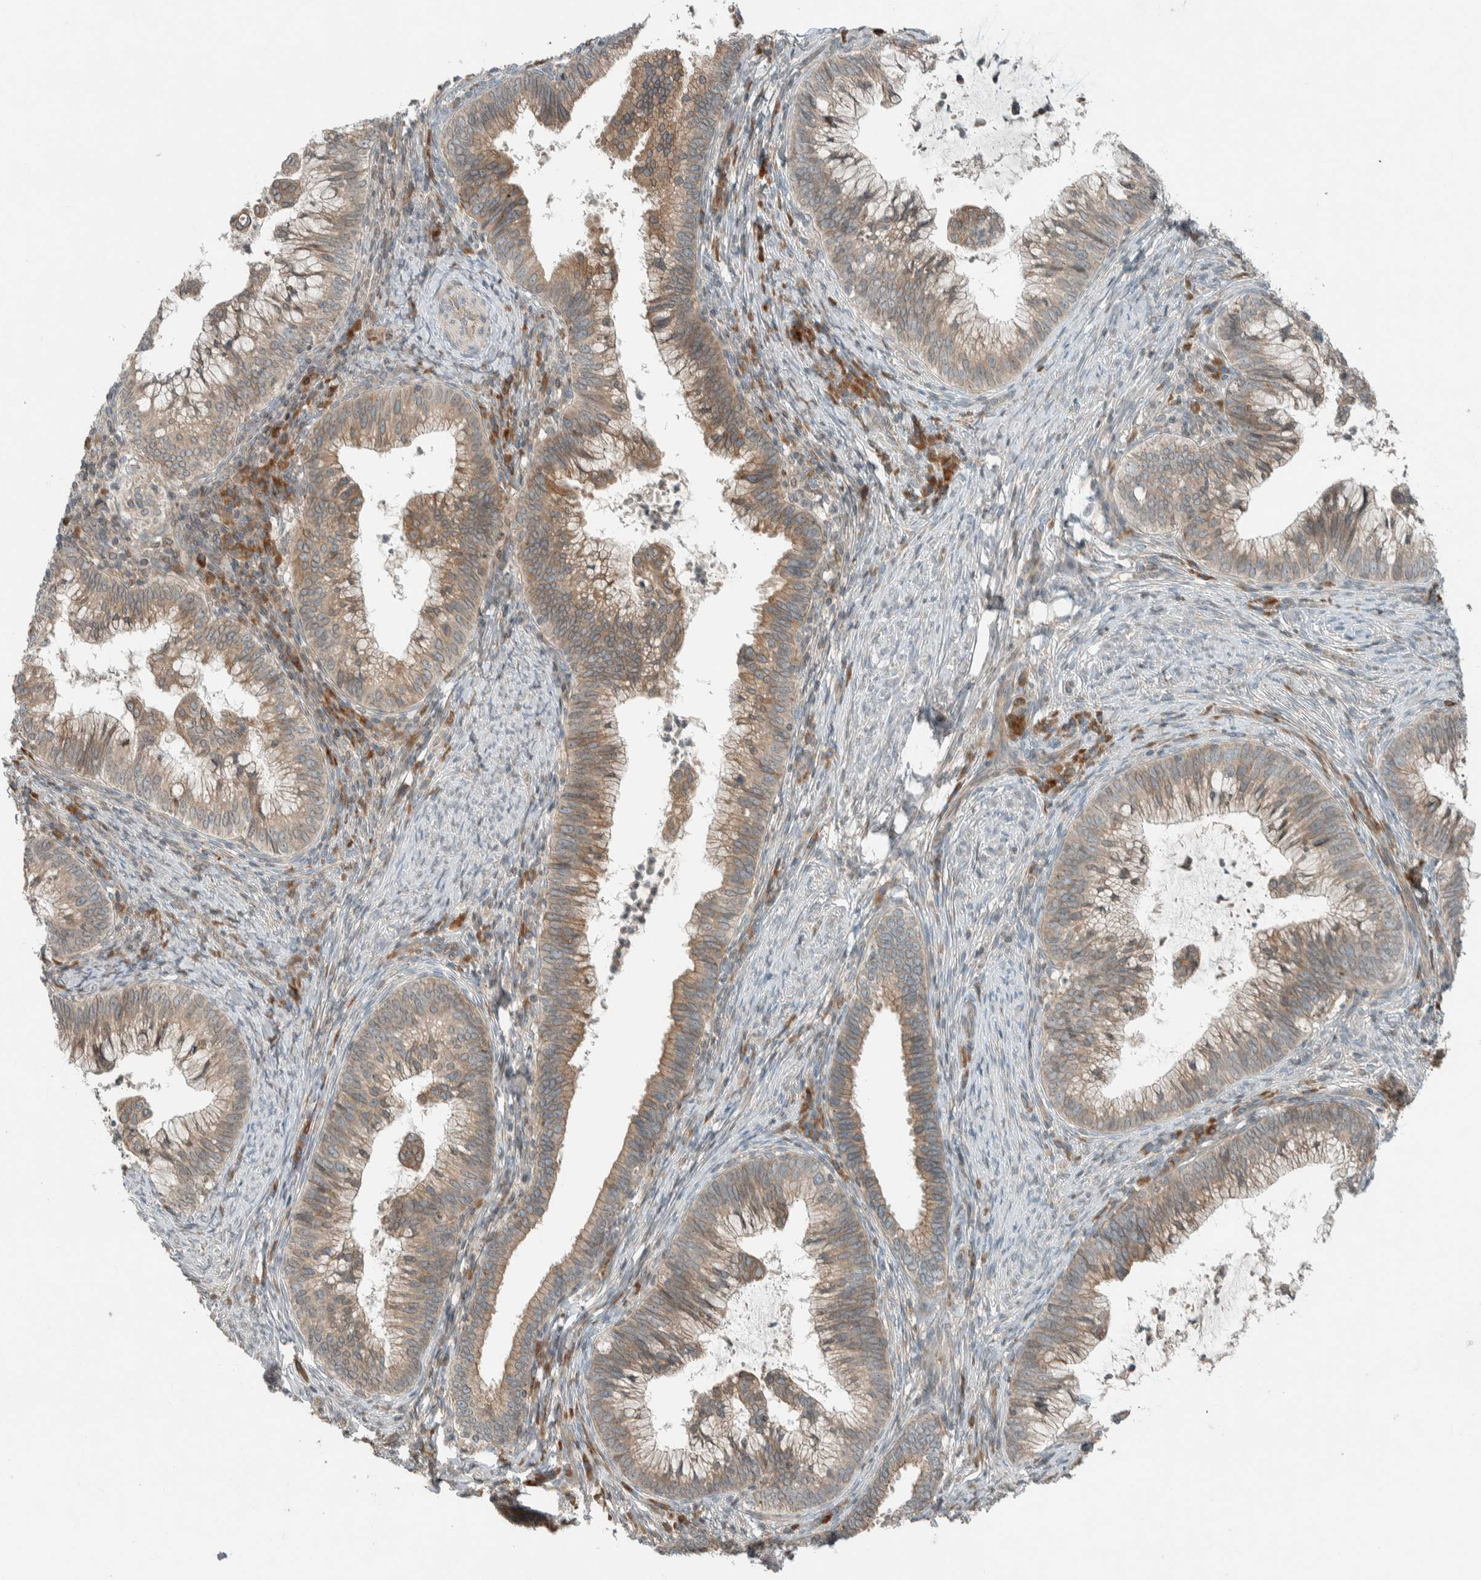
{"staining": {"intensity": "weak", "quantity": ">75%", "location": "cytoplasmic/membranous"}, "tissue": "cervical cancer", "cell_type": "Tumor cells", "image_type": "cancer", "snomed": [{"axis": "morphology", "description": "Adenocarcinoma, NOS"}, {"axis": "topography", "description": "Cervix"}], "caption": "Immunohistochemical staining of adenocarcinoma (cervical) reveals low levels of weak cytoplasmic/membranous positivity in about >75% of tumor cells.", "gene": "SEL1L", "patient": {"sex": "female", "age": 36}}